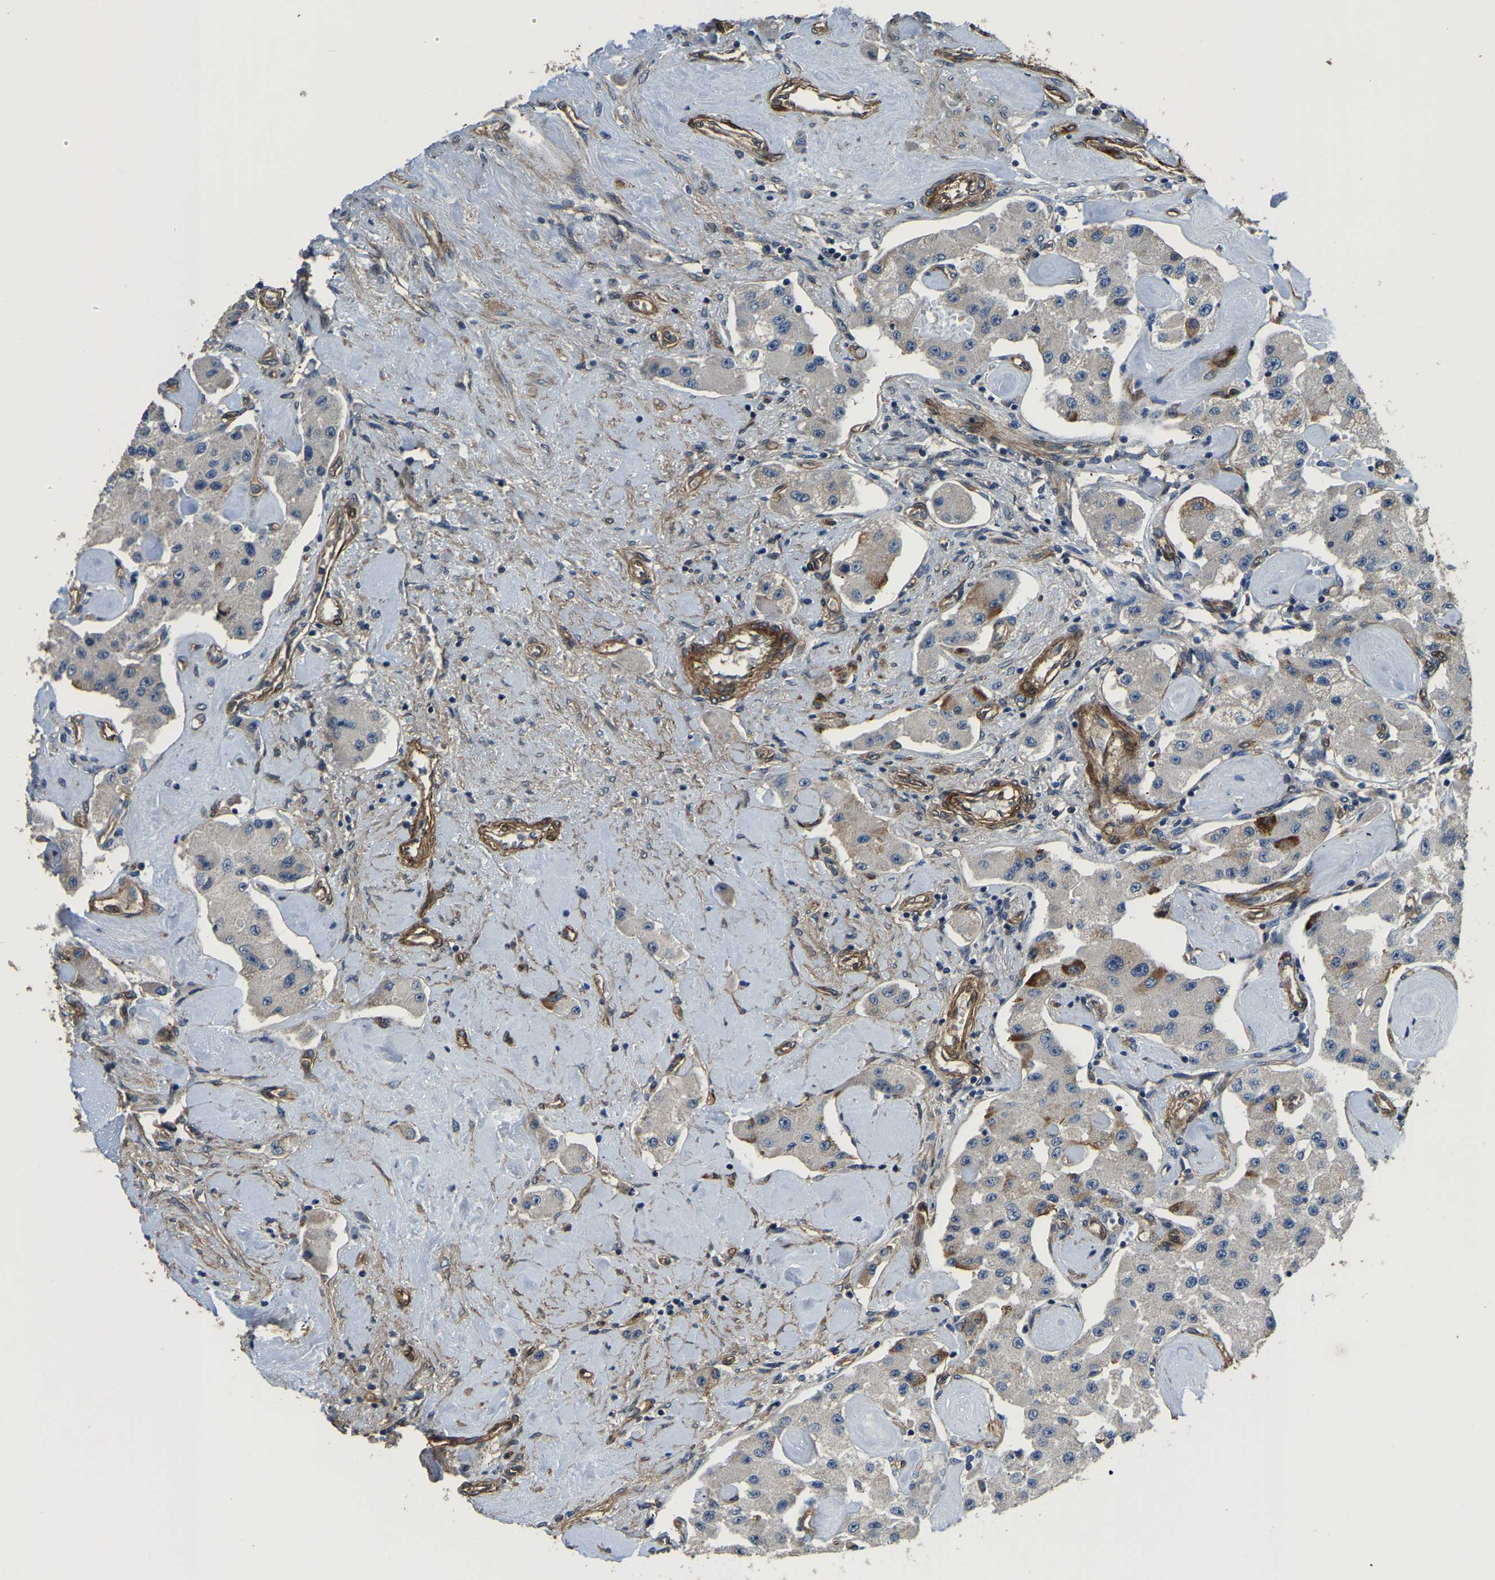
{"staining": {"intensity": "moderate", "quantity": "<25%", "location": "cytoplasmic/membranous"}, "tissue": "carcinoid", "cell_type": "Tumor cells", "image_type": "cancer", "snomed": [{"axis": "morphology", "description": "Carcinoid, malignant, NOS"}, {"axis": "topography", "description": "Pancreas"}], "caption": "This histopathology image shows immunohistochemistry staining of human carcinoid, with low moderate cytoplasmic/membranous staining in about <25% of tumor cells.", "gene": "RNF39", "patient": {"sex": "male", "age": 41}}